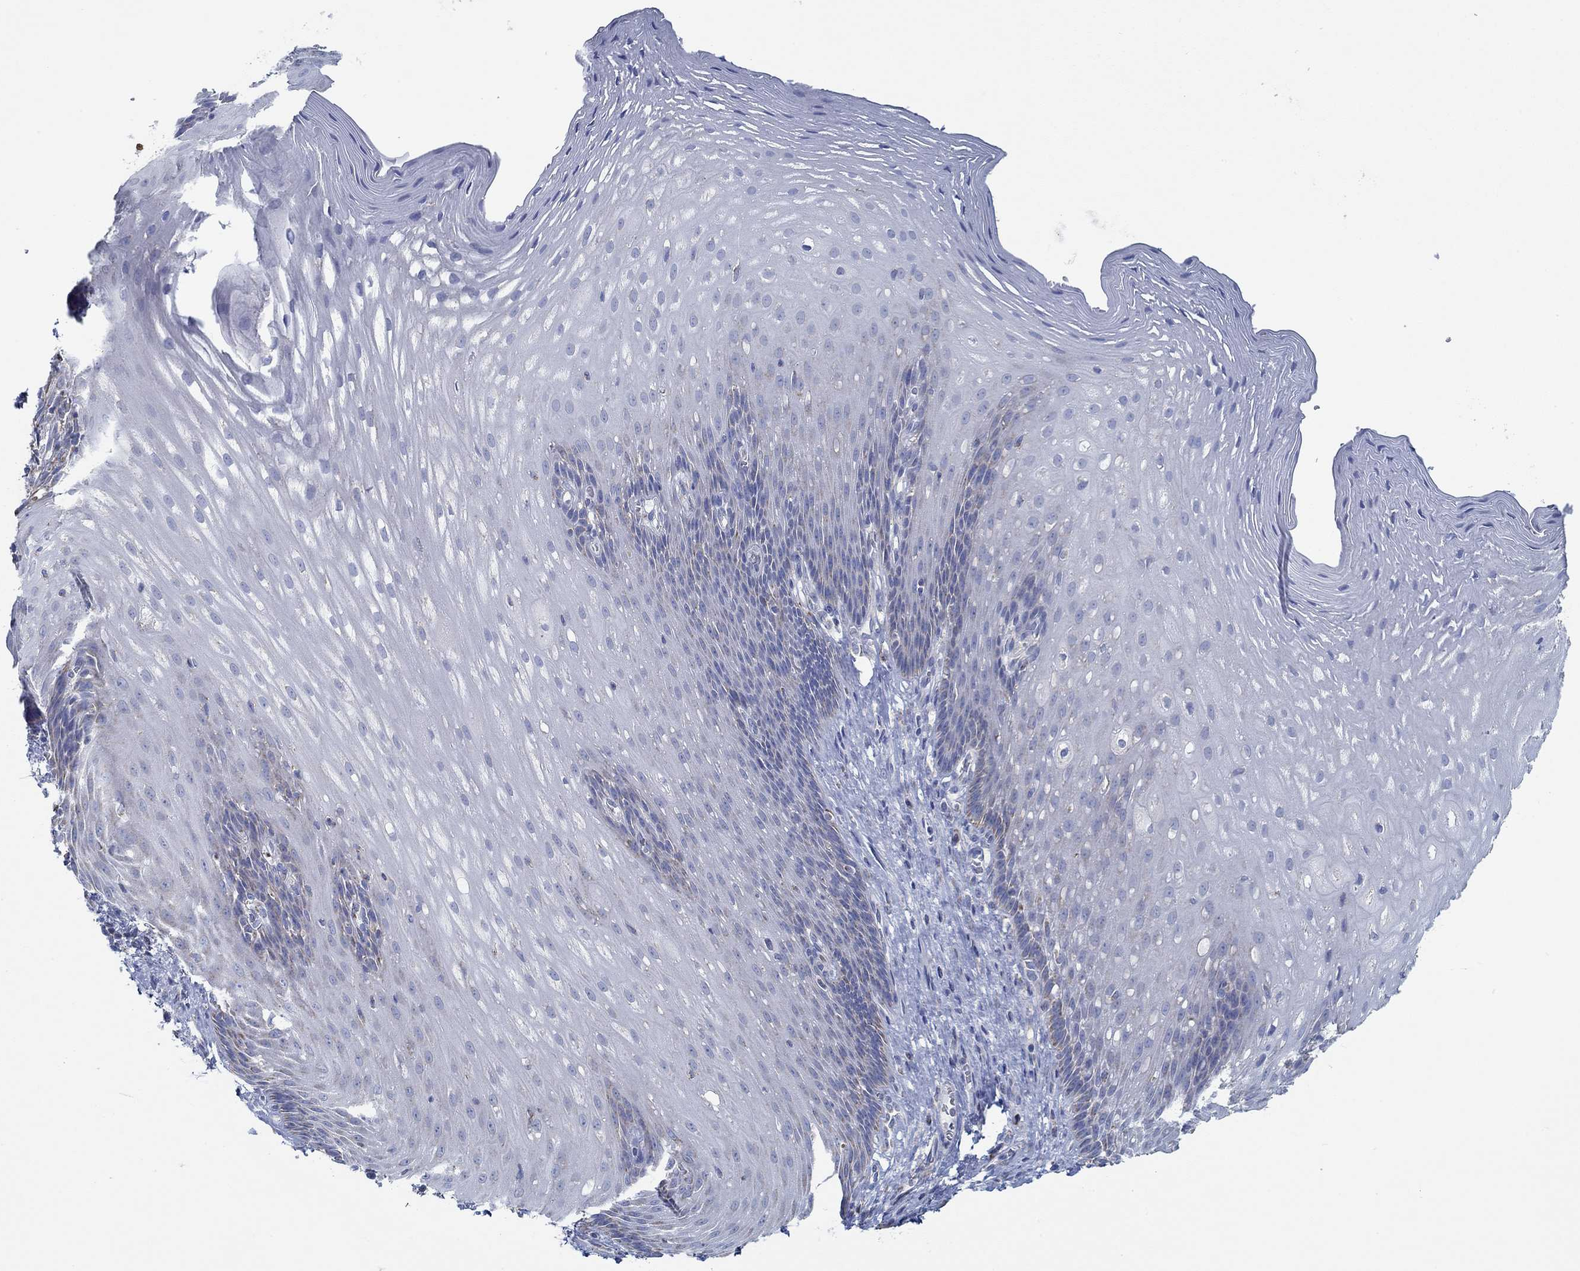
{"staining": {"intensity": "negative", "quantity": "none", "location": "none"}, "tissue": "esophagus", "cell_type": "Squamous epithelial cells", "image_type": "normal", "snomed": [{"axis": "morphology", "description": "Normal tissue, NOS"}, {"axis": "topography", "description": "Esophagus"}], "caption": "Histopathology image shows no significant protein staining in squamous epithelial cells of benign esophagus. (Stains: DAB immunohistochemistry (IHC) with hematoxylin counter stain, Microscopy: brightfield microscopy at high magnification).", "gene": "GLOD5", "patient": {"sex": "male", "age": 76}}